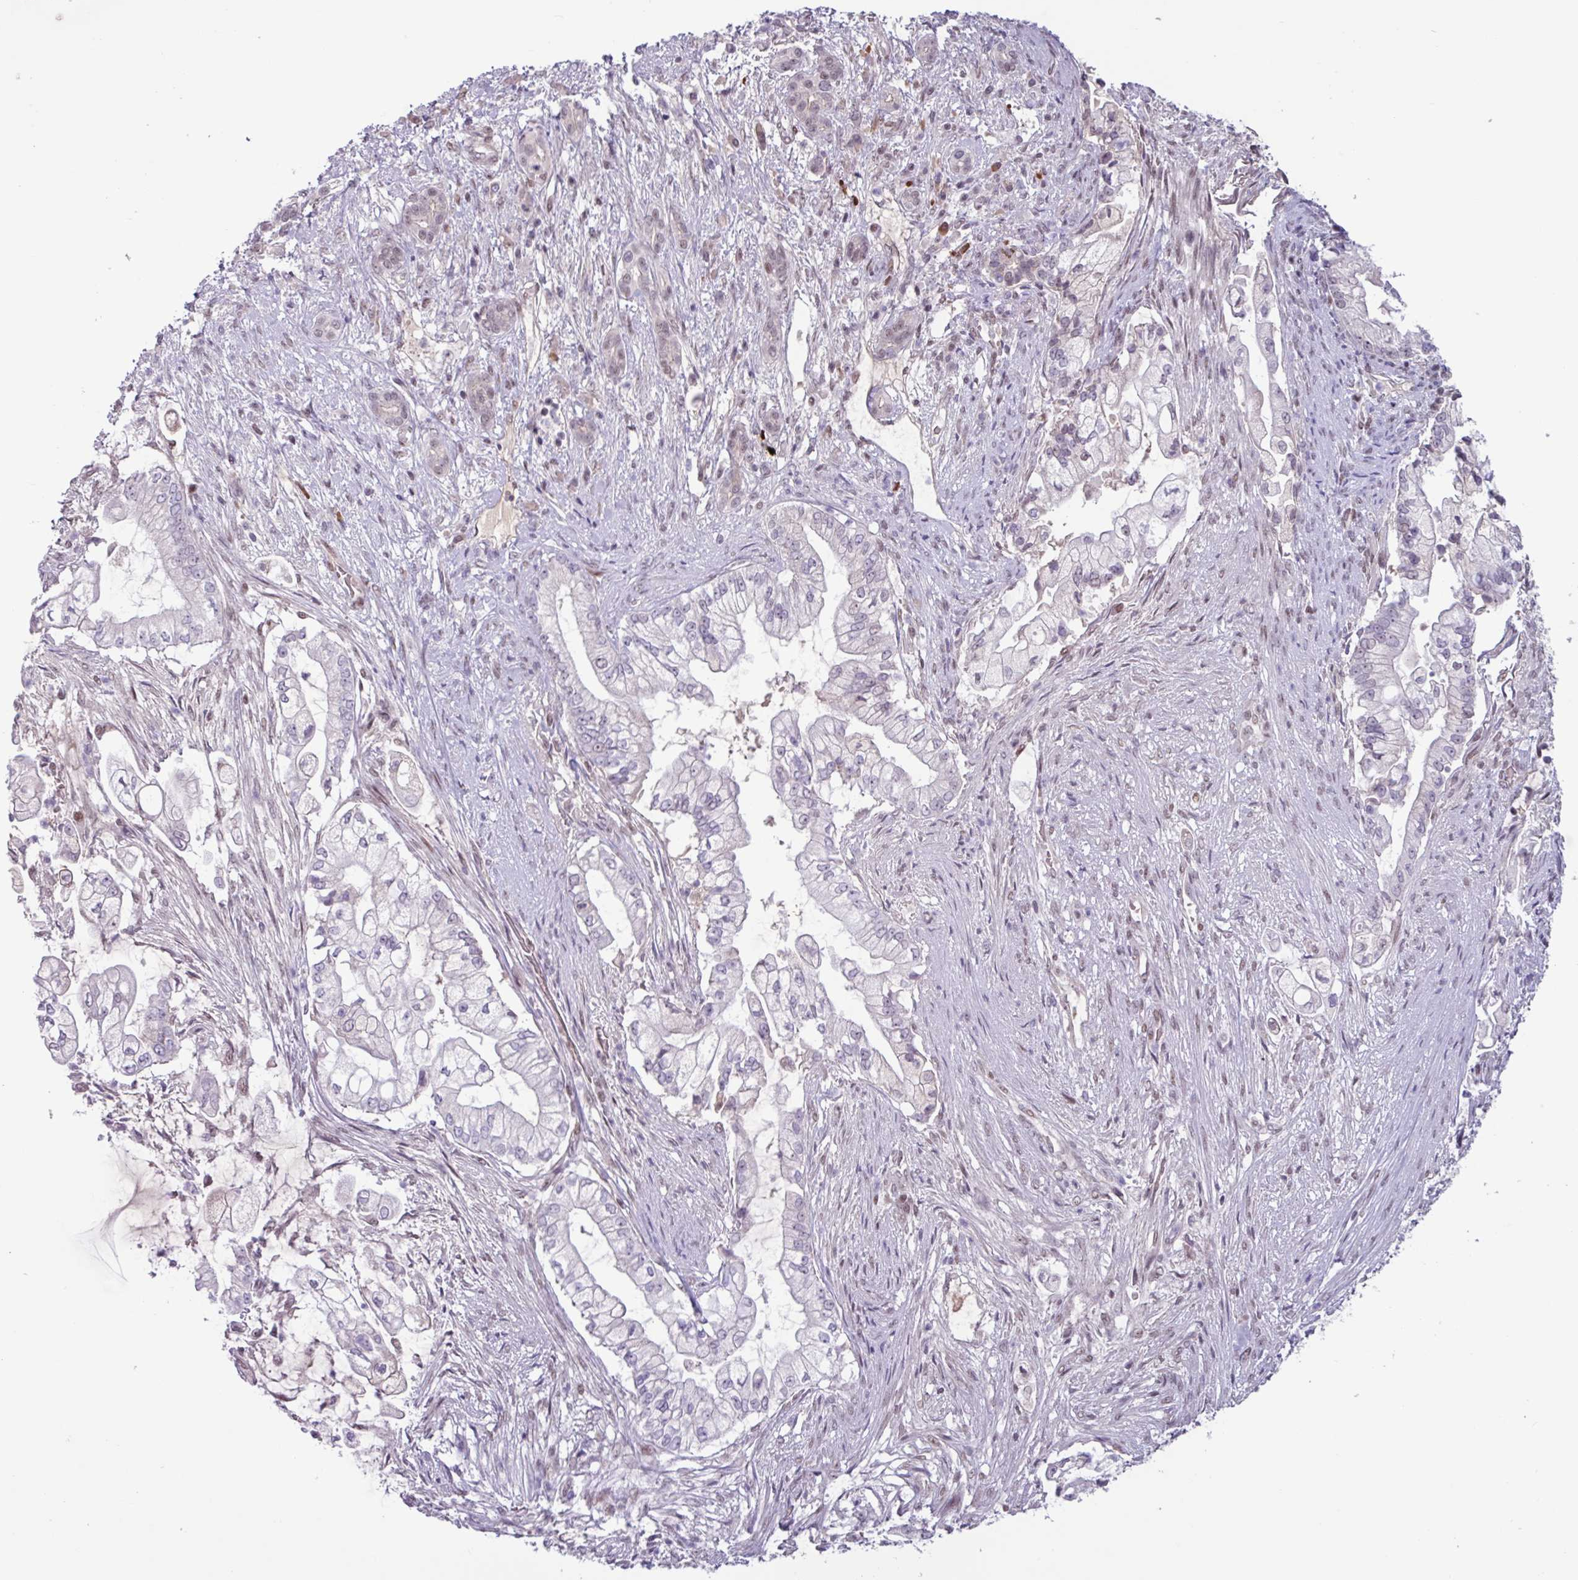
{"staining": {"intensity": "negative", "quantity": "none", "location": "none"}, "tissue": "pancreatic cancer", "cell_type": "Tumor cells", "image_type": "cancer", "snomed": [{"axis": "morphology", "description": "Adenocarcinoma, NOS"}, {"axis": "topography", "description": "Pancreas"}], "caption": "A histopathology image of pancreatic cancer stained for a protein exhibits no brown staining in tumor cells.", "gene": "ZNF575", "patient": {"sex": "female", "age": 69}}